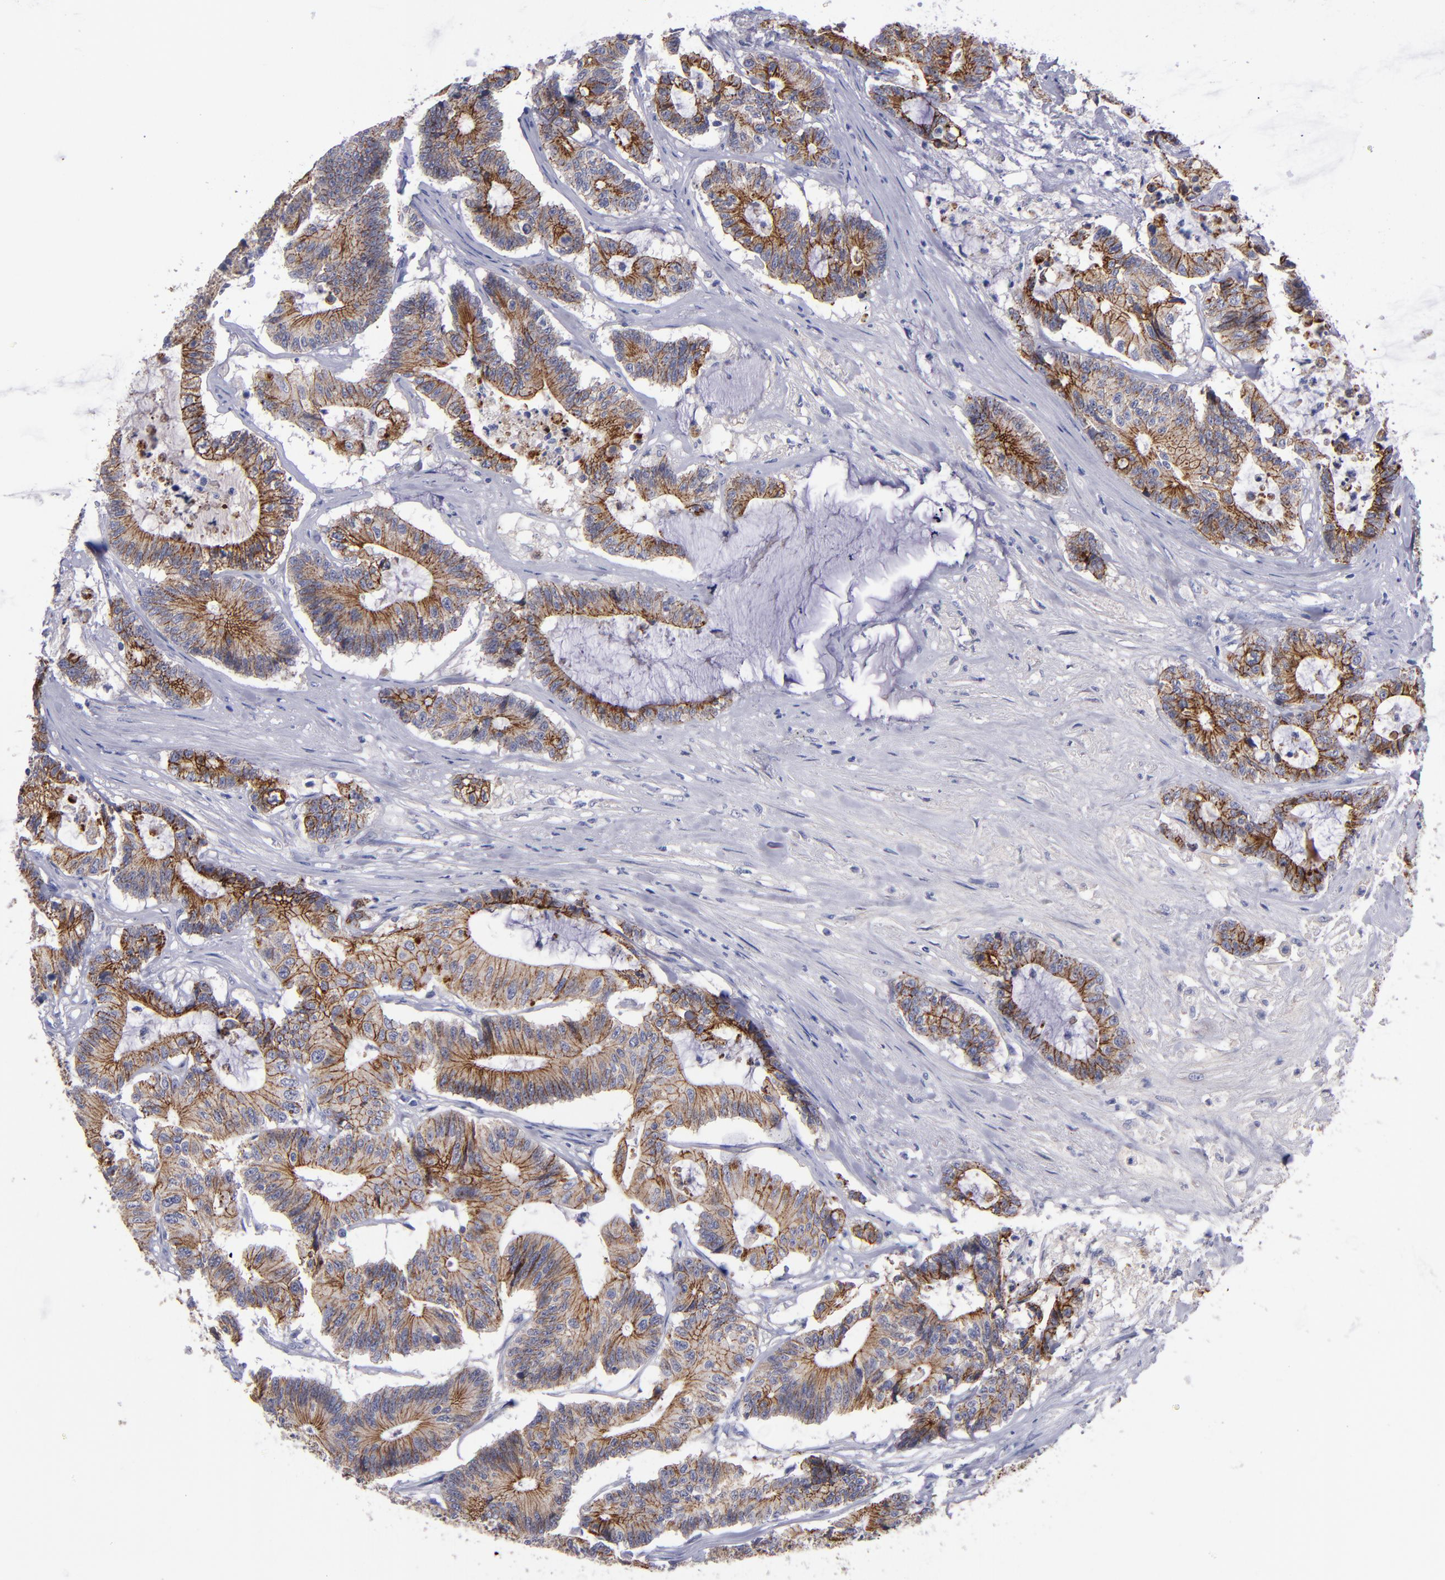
{"staining": {"intensity": "moderate", "quantity": ">75%", "location": "cytoplasmic/membranous"}, "tissue": "colorectal cancer", "cell_type": "Tumor cells", "image_type": "cancer", "snomed": [{"axis": "morphology", "description": "Adenocarcinoma, NOS"}, {"axis": "topography", "description": "Colon"}], "caption": "Tumor cells reveal medium levels of moderate cytoplasmic/membranous expression in approximately >75% of cells in human adenocarcinoma (colorectal).", "gene": "CDH3", "patient": {"sex": "female", "age": 84}}